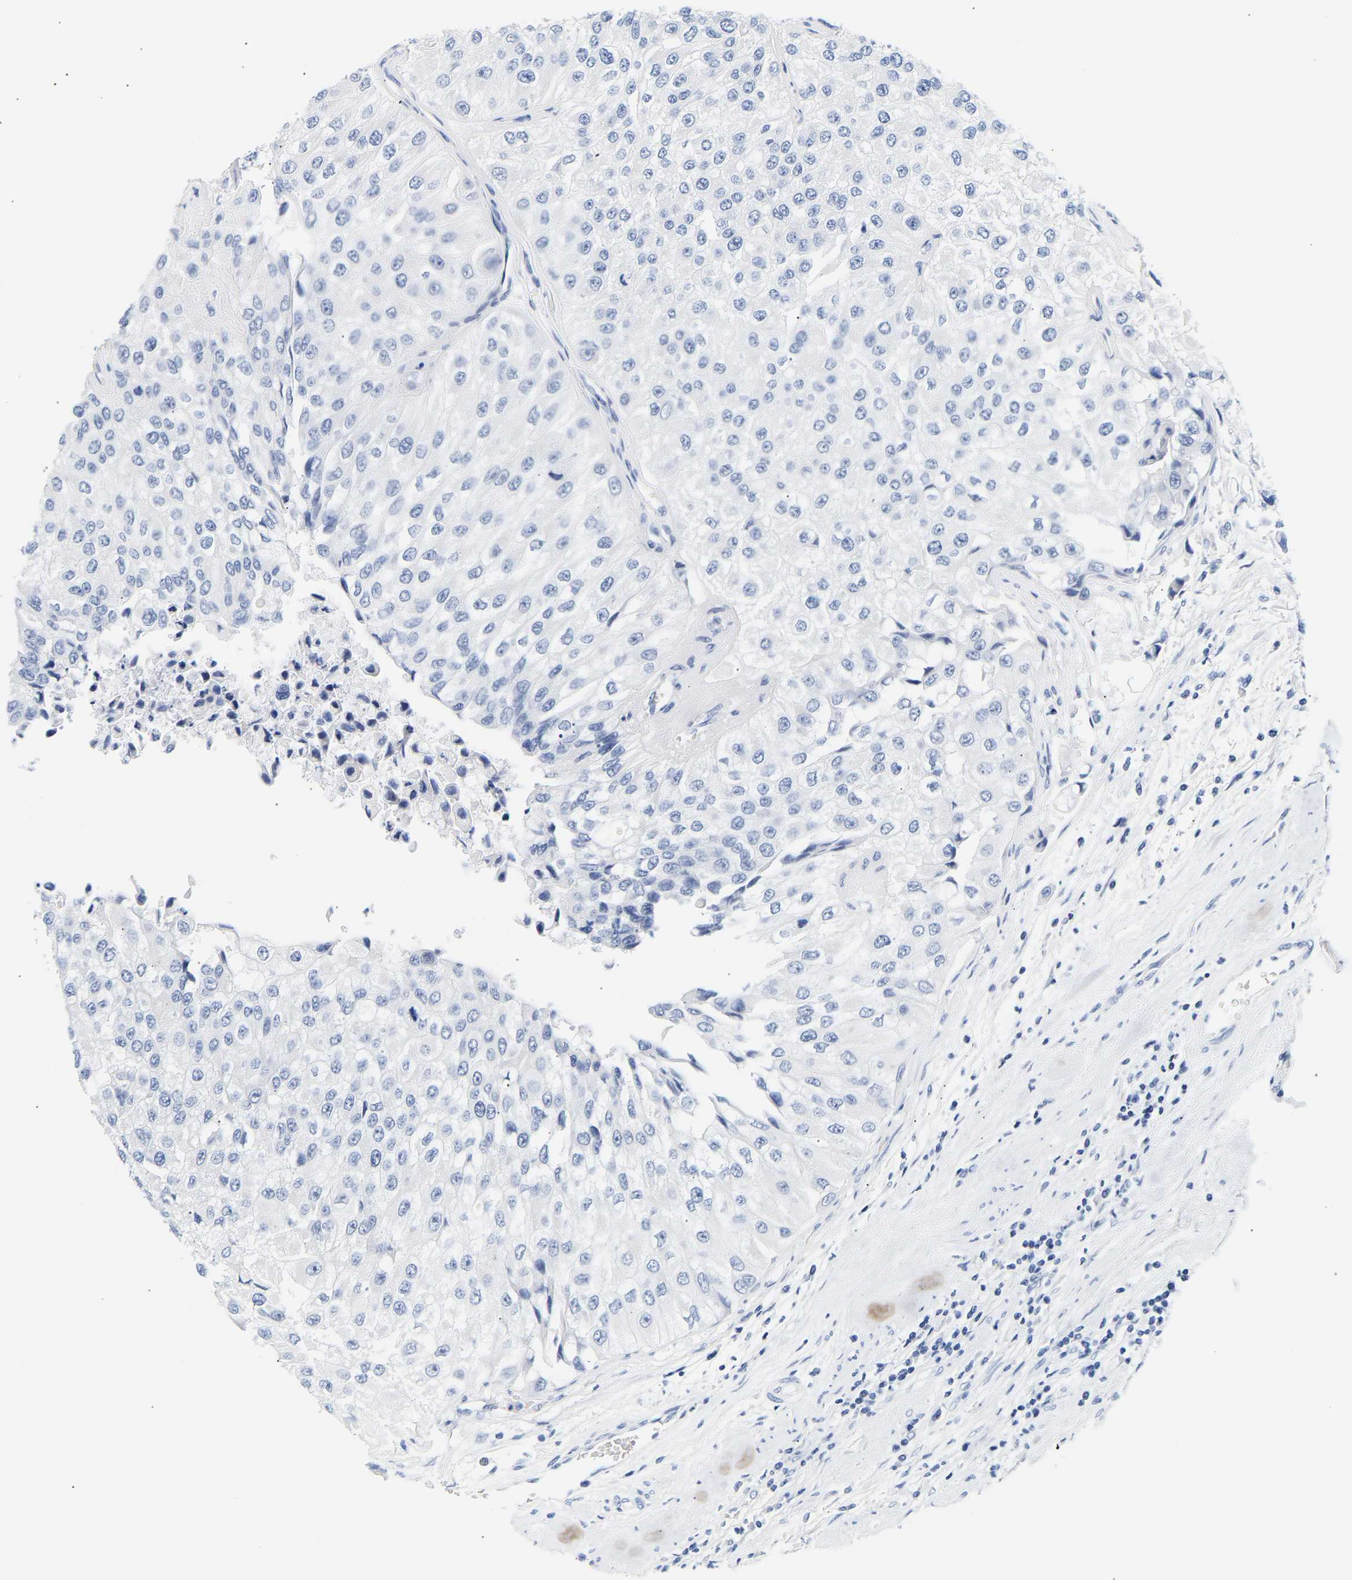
{"staining": {"intensity": "negative", "quantity": "none", "location": "none"}, "tissue": "urothelial cancer", "cell_type": "Tumor cells", "image_type": "cancer", "snomed": [{"axis": "morphology", "description": "Urothelial carcinoma, High grade"}, {"axis": "topography", "description": "Kidney"}, {"axis": "topography", "description": "Urinary bladder"}], "caption": "High magnification brightfield microscopy of urothelial cancer stained with DAB (brown) and counterstained with hematoxylin (blue): tumor cells show no significant expression.", "gene": "SPINK2", "patient": {"sex": "male", "age": 77}}